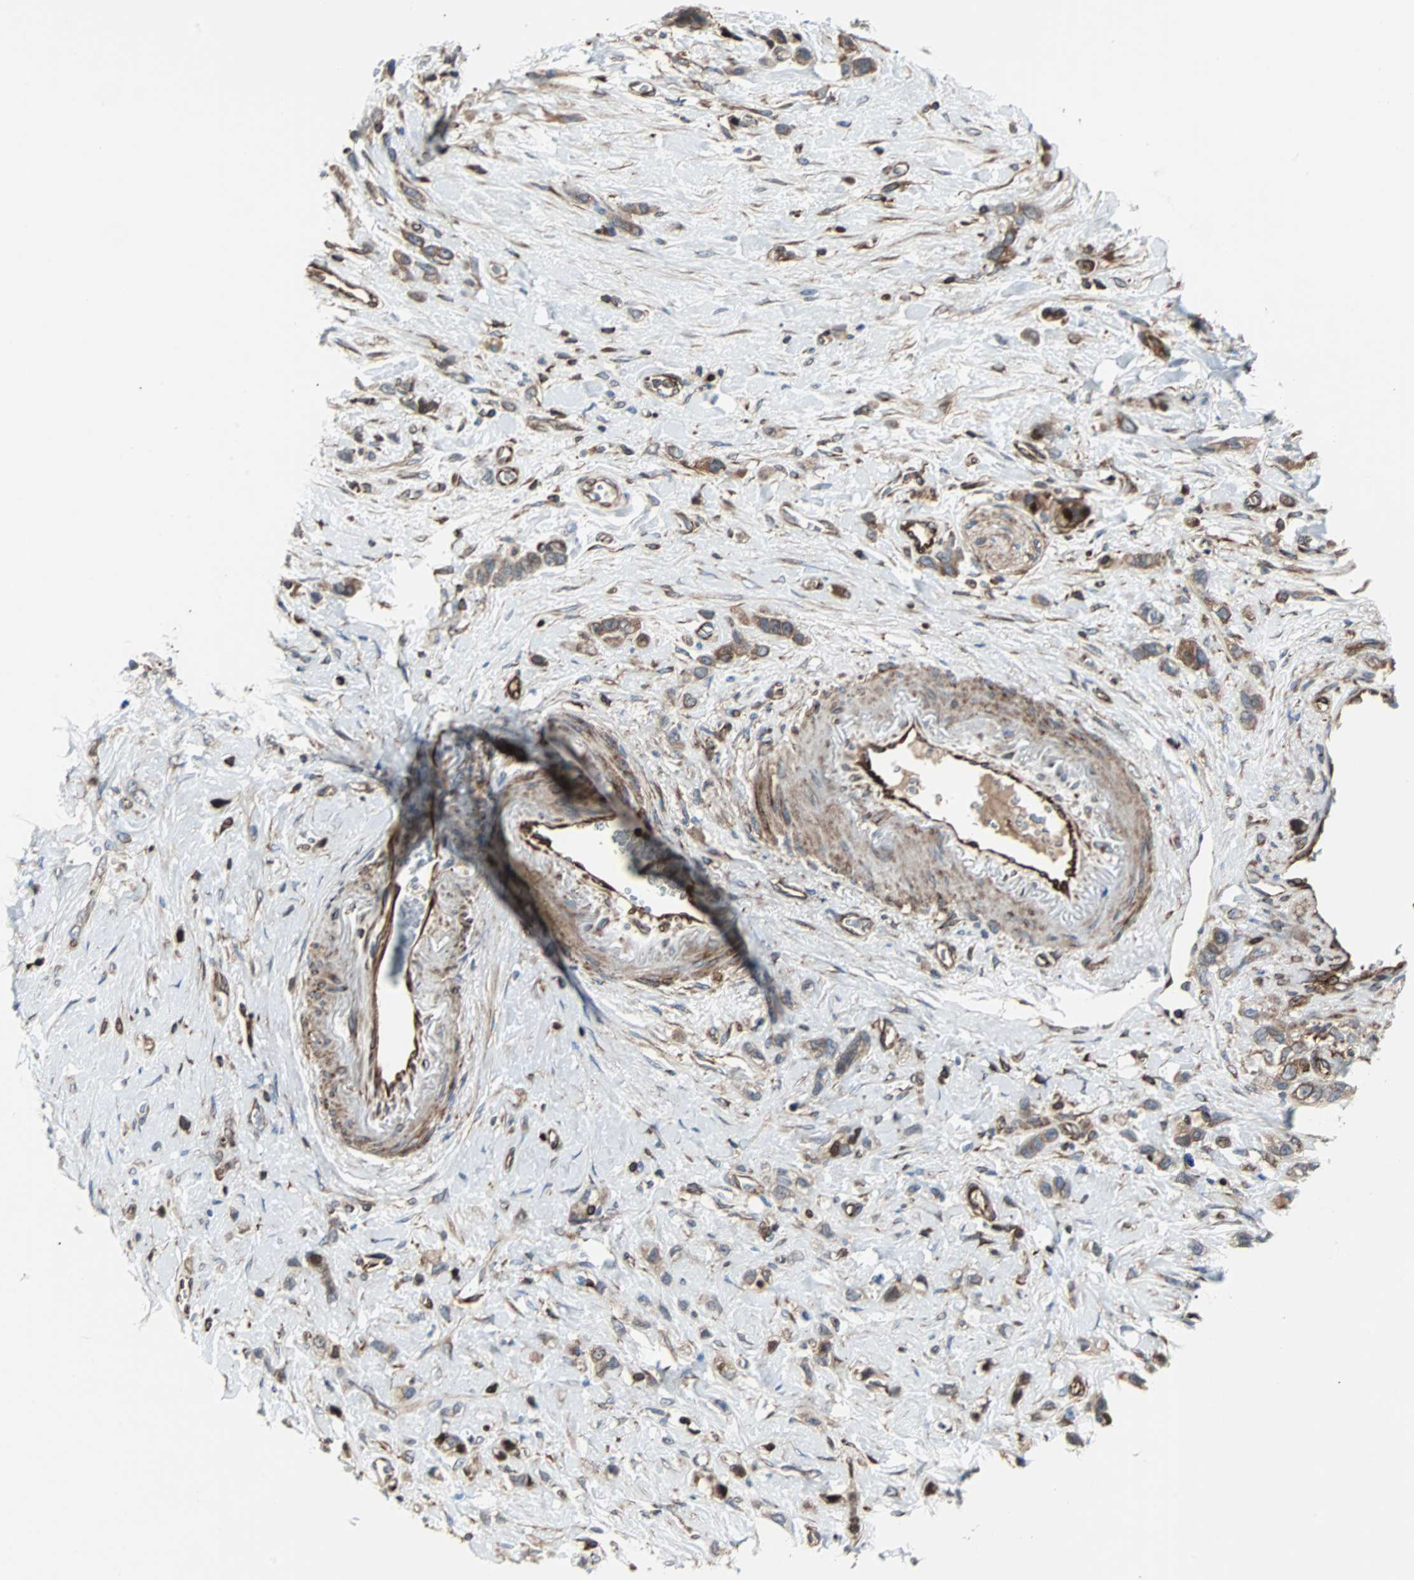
{"staining": {"intensity": "moderate", "quantity": ">75%", "location": "cytoplasmic/membranous"}, "tissue": "stomach cancer", "cell_type": "Tumor cells", "image_type": "cancer", "snomed": [{"axis": "morphology", "description": "Normal tissue, NOS"}, {"axis": "morphology", "description": "Adenocarcinoma, NOS"}, {"axis": "morphology", "description": "Adenocarcinoma, High grade"}, {"axis": "topography", "description": "Stomach, upper"}, {"axis": "topography", "description": "Stomach"}], "caption": "A photomicrograph showing moderate cytoplasmic/membranous expression in approximately >75% of tumor cells in stomach cancer (adenocarcinoma), as visualized by brown immunohistochemical staining.", "gene": "RELA", "patient": {"sex": "female", "age": 65}}